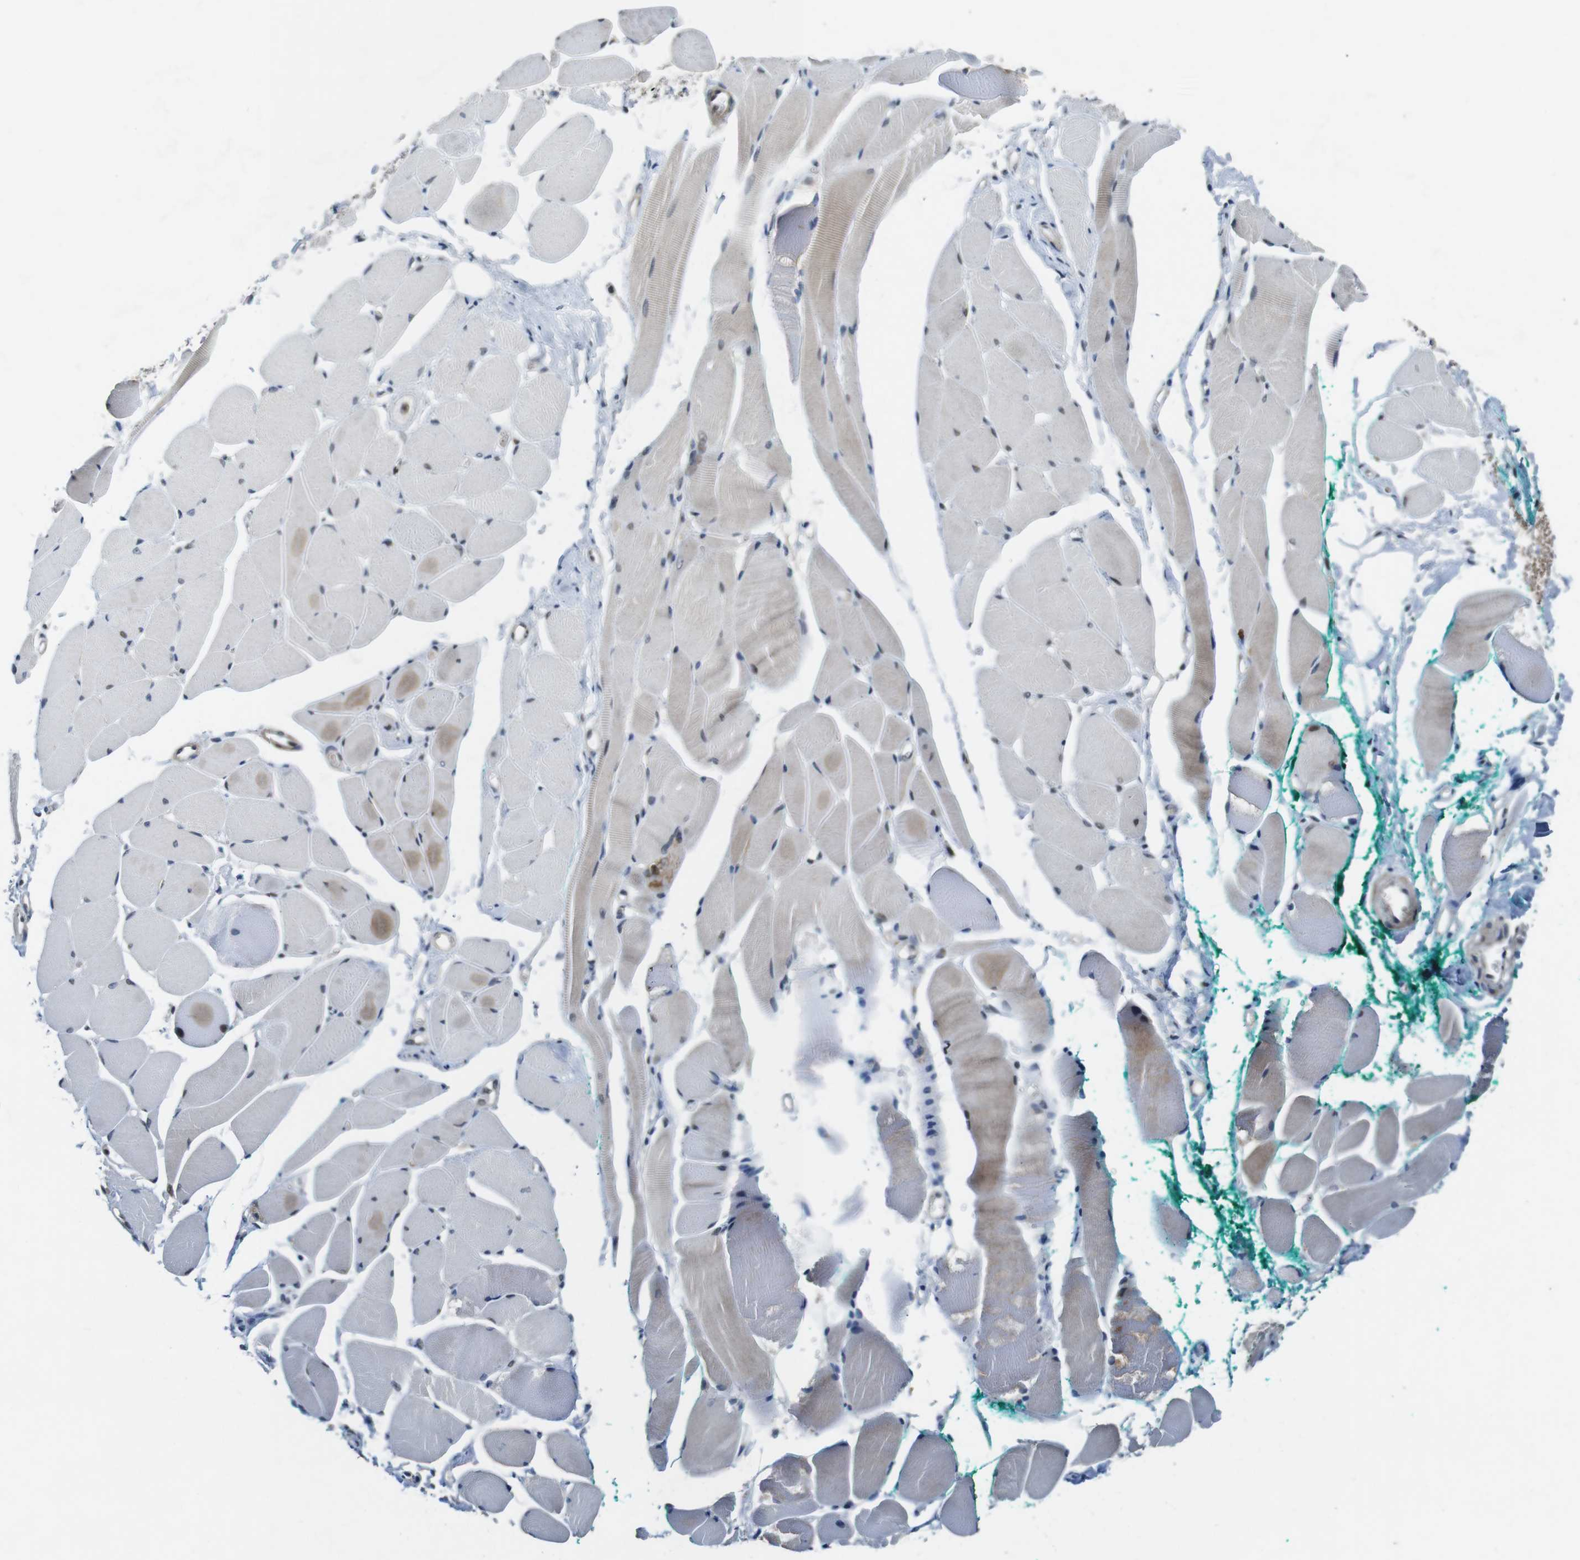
{"staining": {"intensity": "weak", "quantity": "25%-75%", "location": "cytoplasmic/membranous,nuclear"}, "tissue": "skeletal muscle", "cell_type": "Myocytes", "image_type": "normal", "snomed": [{"axis": "morphology", "description": "Normal tissue, NOS"}, {"axis": "topography", "description": "Skeletal muscle"}, {"axis": "topography", "description": "Peripheral nerve tissue"}], "caption": "Benign skeletal muscle exhibits weak cytoplasmic/membranous,nuclear expression in approximately 25%-75% of myocytes, visualized by immunohistochemistry. The staining was performed using DAB (3,3'-diaminobenzidine), with brown indicating positive protein expression. Nuclei are stained blue with hematoxylin.", "gene": "MAPKAPK5", "patient": {"sex": "female", "age": 84}}